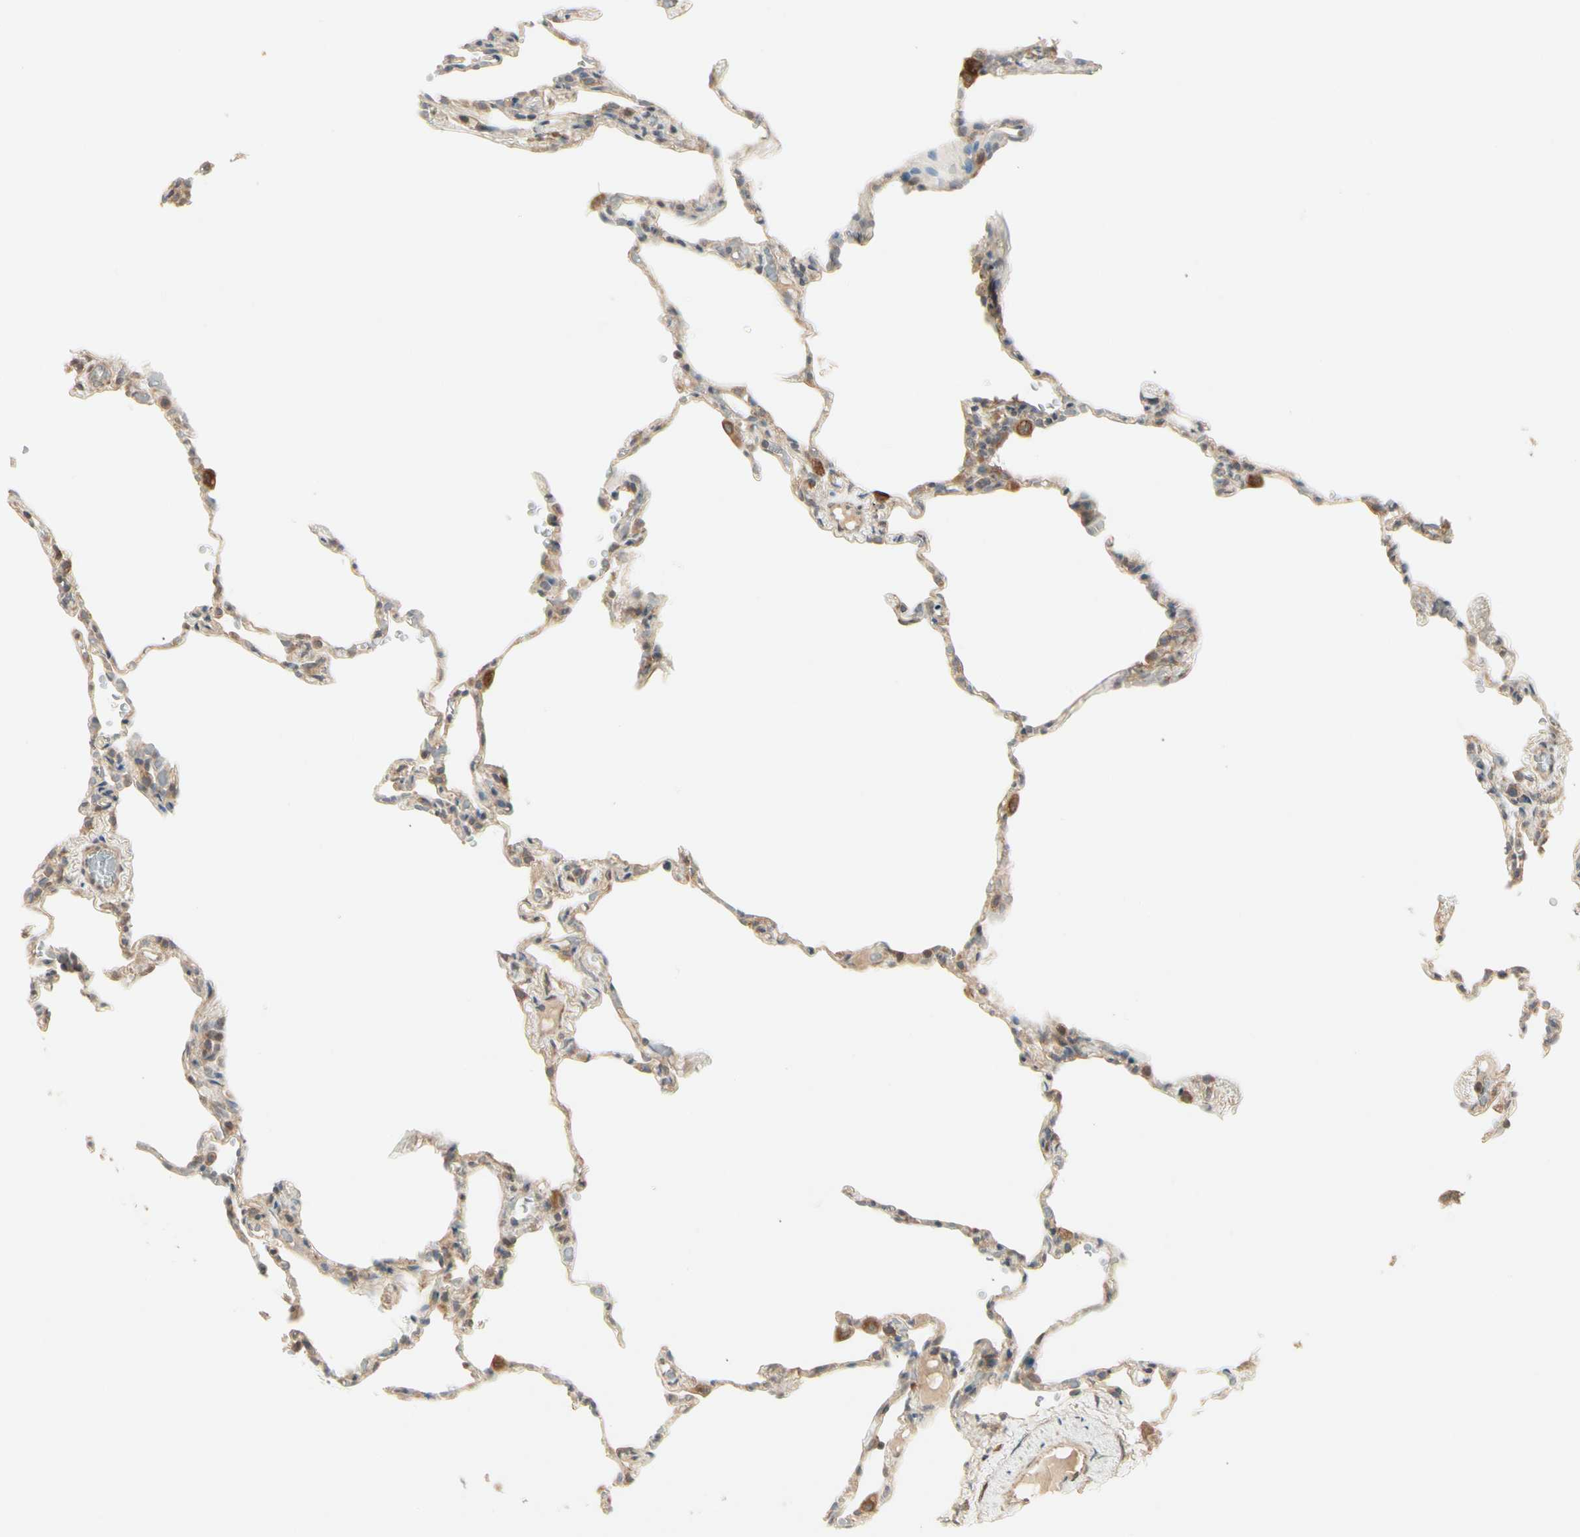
{"staining": {"intensity": "weak", "quantity": "25%-75%", "location": "cytoplasmic/membranous"}, "tissue": "lung", "cell_type": "Alveolar cells", "image_type": "normal", "snomed": [{"axis": "morphology", "description": "Normal tissue, NOS"}, {"axis": "topography", "description": "Lung"}], "caption": "High-magnification brightfield microscopy of unremarkable lung stained with DAB (brown) and counterstained with hematoxylin (blue). alveolar cells exhibit weak cytoplasmic/membranous positivity is present in about25%-75% of cells.", "gene": "IRAG1", "patient": {"sex": "male", "age": 59}}